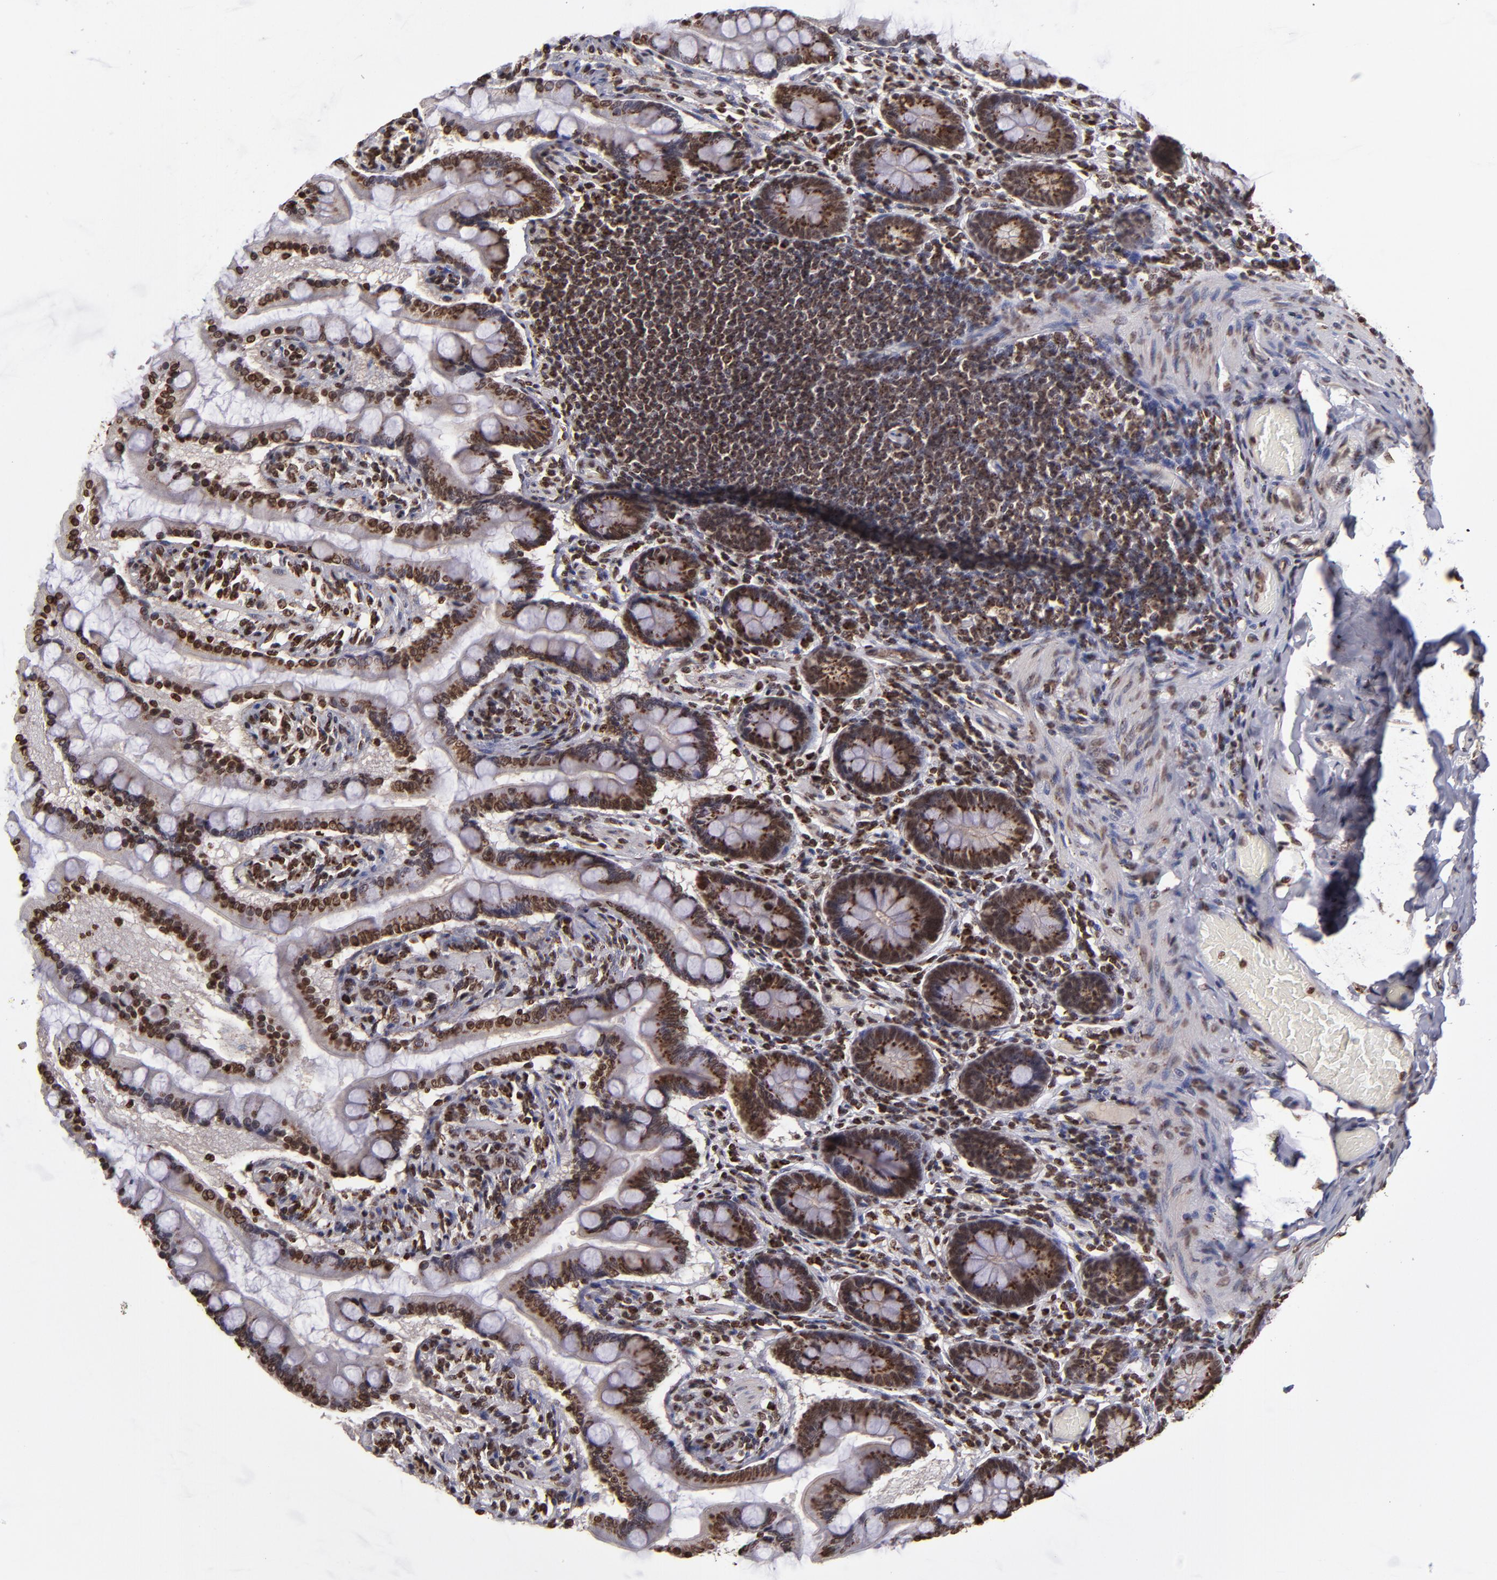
{"staining": {"intensity": "strong", "quantity": ">75%", "location": "cytoplasmic/membranous,nuclear"}, "tissue": "small intestine", "cell_type": "Glandular cells", "image_type": "normal", "snomed": [{"axis": "morphology", "description": "Normal tissue, NOS"}, {"axis": "topography", "description": "Small intestine"}], "caption": "IHC staining of unremarkable small intestine, which reveals high levels of strong cytoplasmic/membranous,nuclear staining in about >75% of glandular cells indicating strong cytoplasmic/membranous,nuclear protein expression. The staining was performed using DAB (3,3'-diaminobenzidine) (brown) for protein detection and nuclei were counterstained in hematoxylin (blue).", "gene": "CSDC2", "patient": {"sex": "male", "age": 41}}